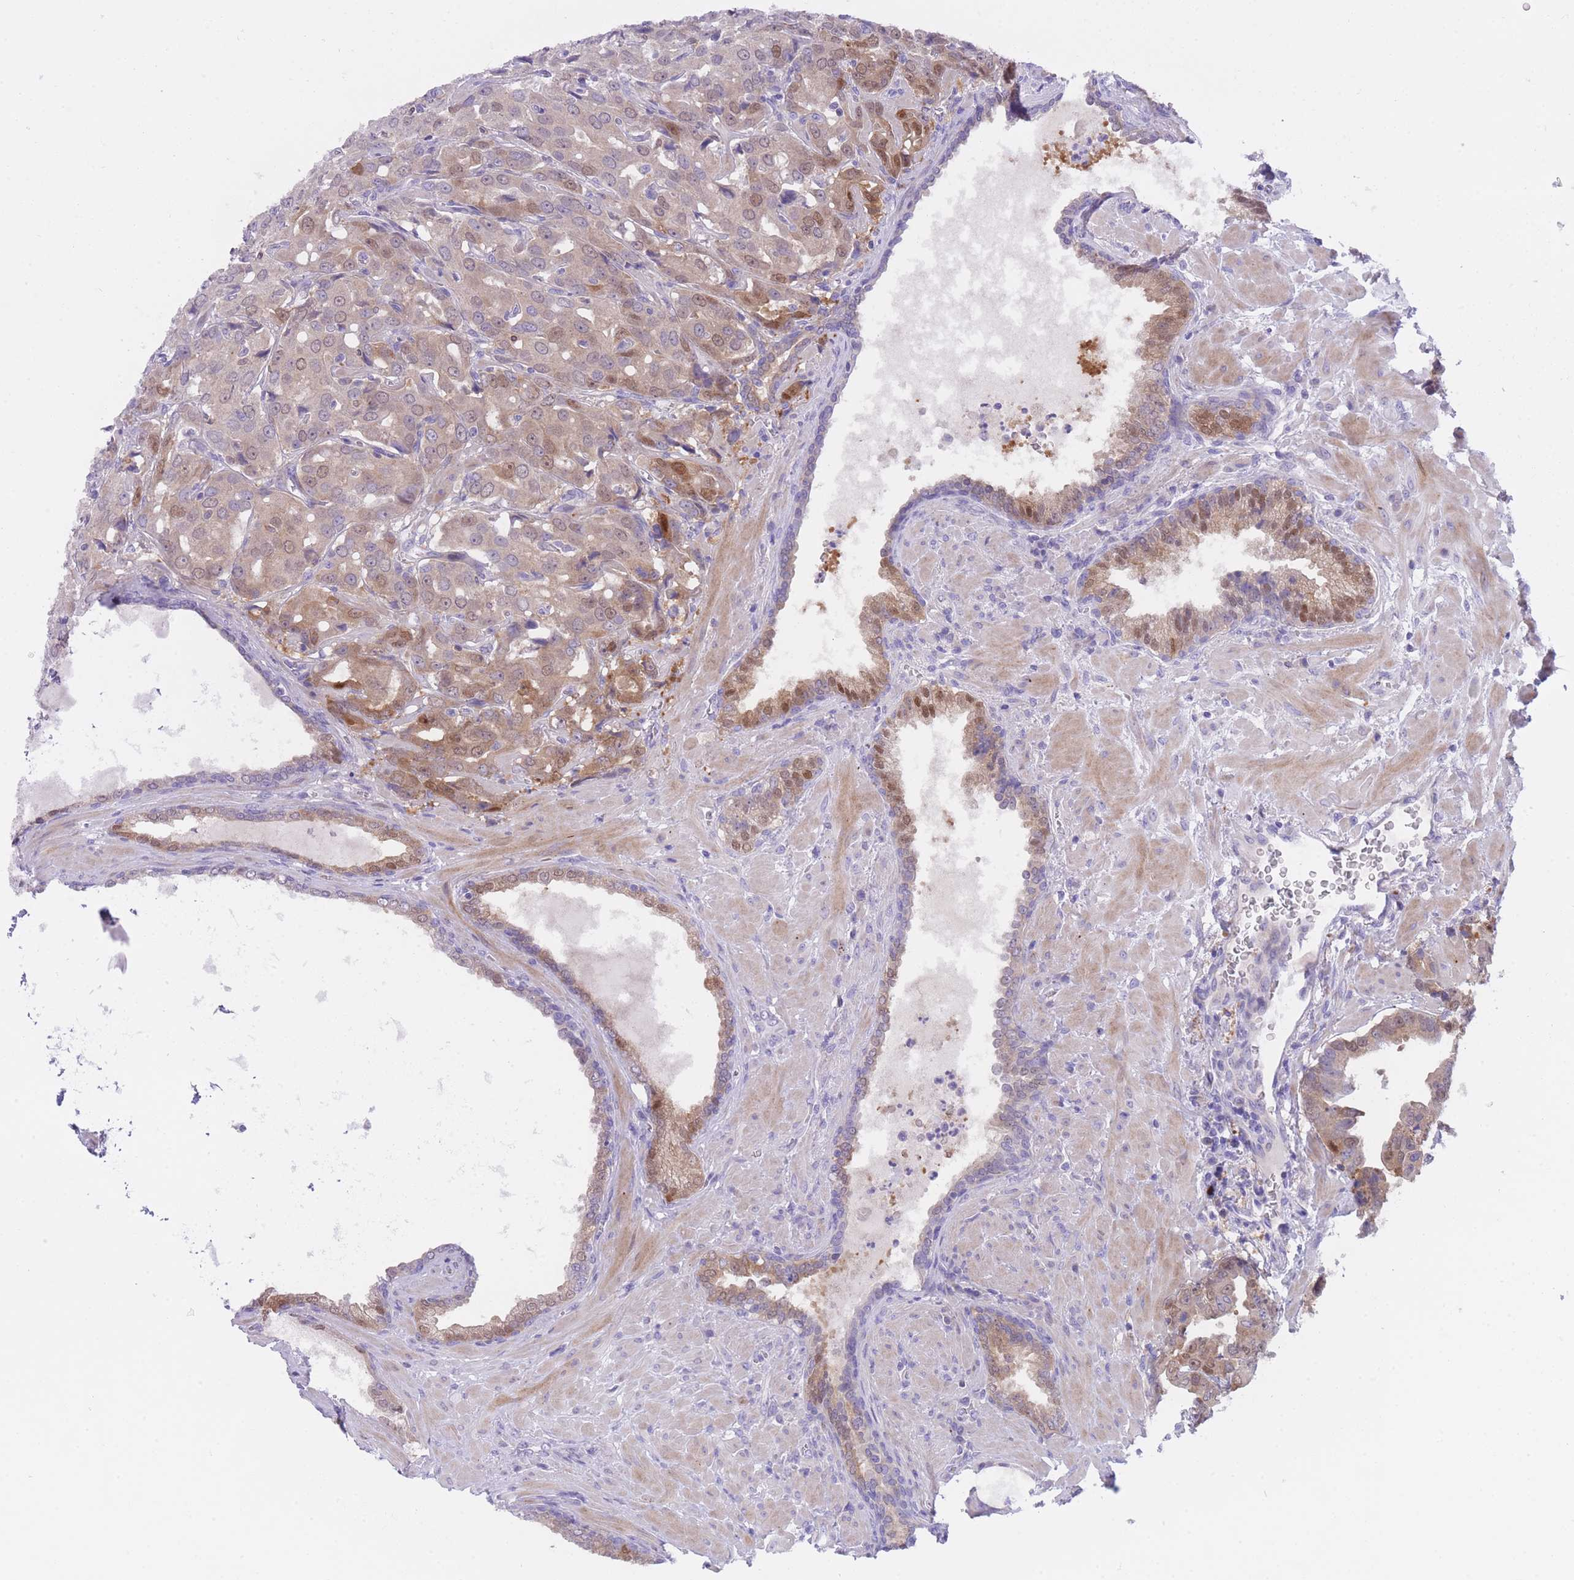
{"staining": {"intensity": "moderate", "quantity": "<25%", "location": "cytoplasmic/membranous,nuclear"}, "tissue": "prostate cancer", "cell_type": "Tumor cells", "image_type": "cancer", "snomed": [{"axis": "morphology", "description": "Adenocarcinoma, High grade"}, {"axis": "topography", "description": "Prostate"}], "caption": "Moderate cytoplasmic/membranous and nuclear positivity for a protein is appreciated in approximately <25% of tumor cells of prostate high-grade adenocarcinoma using IHC.", "gene": "QTRT1", "patient": {"sex": "male", "age": 68}}